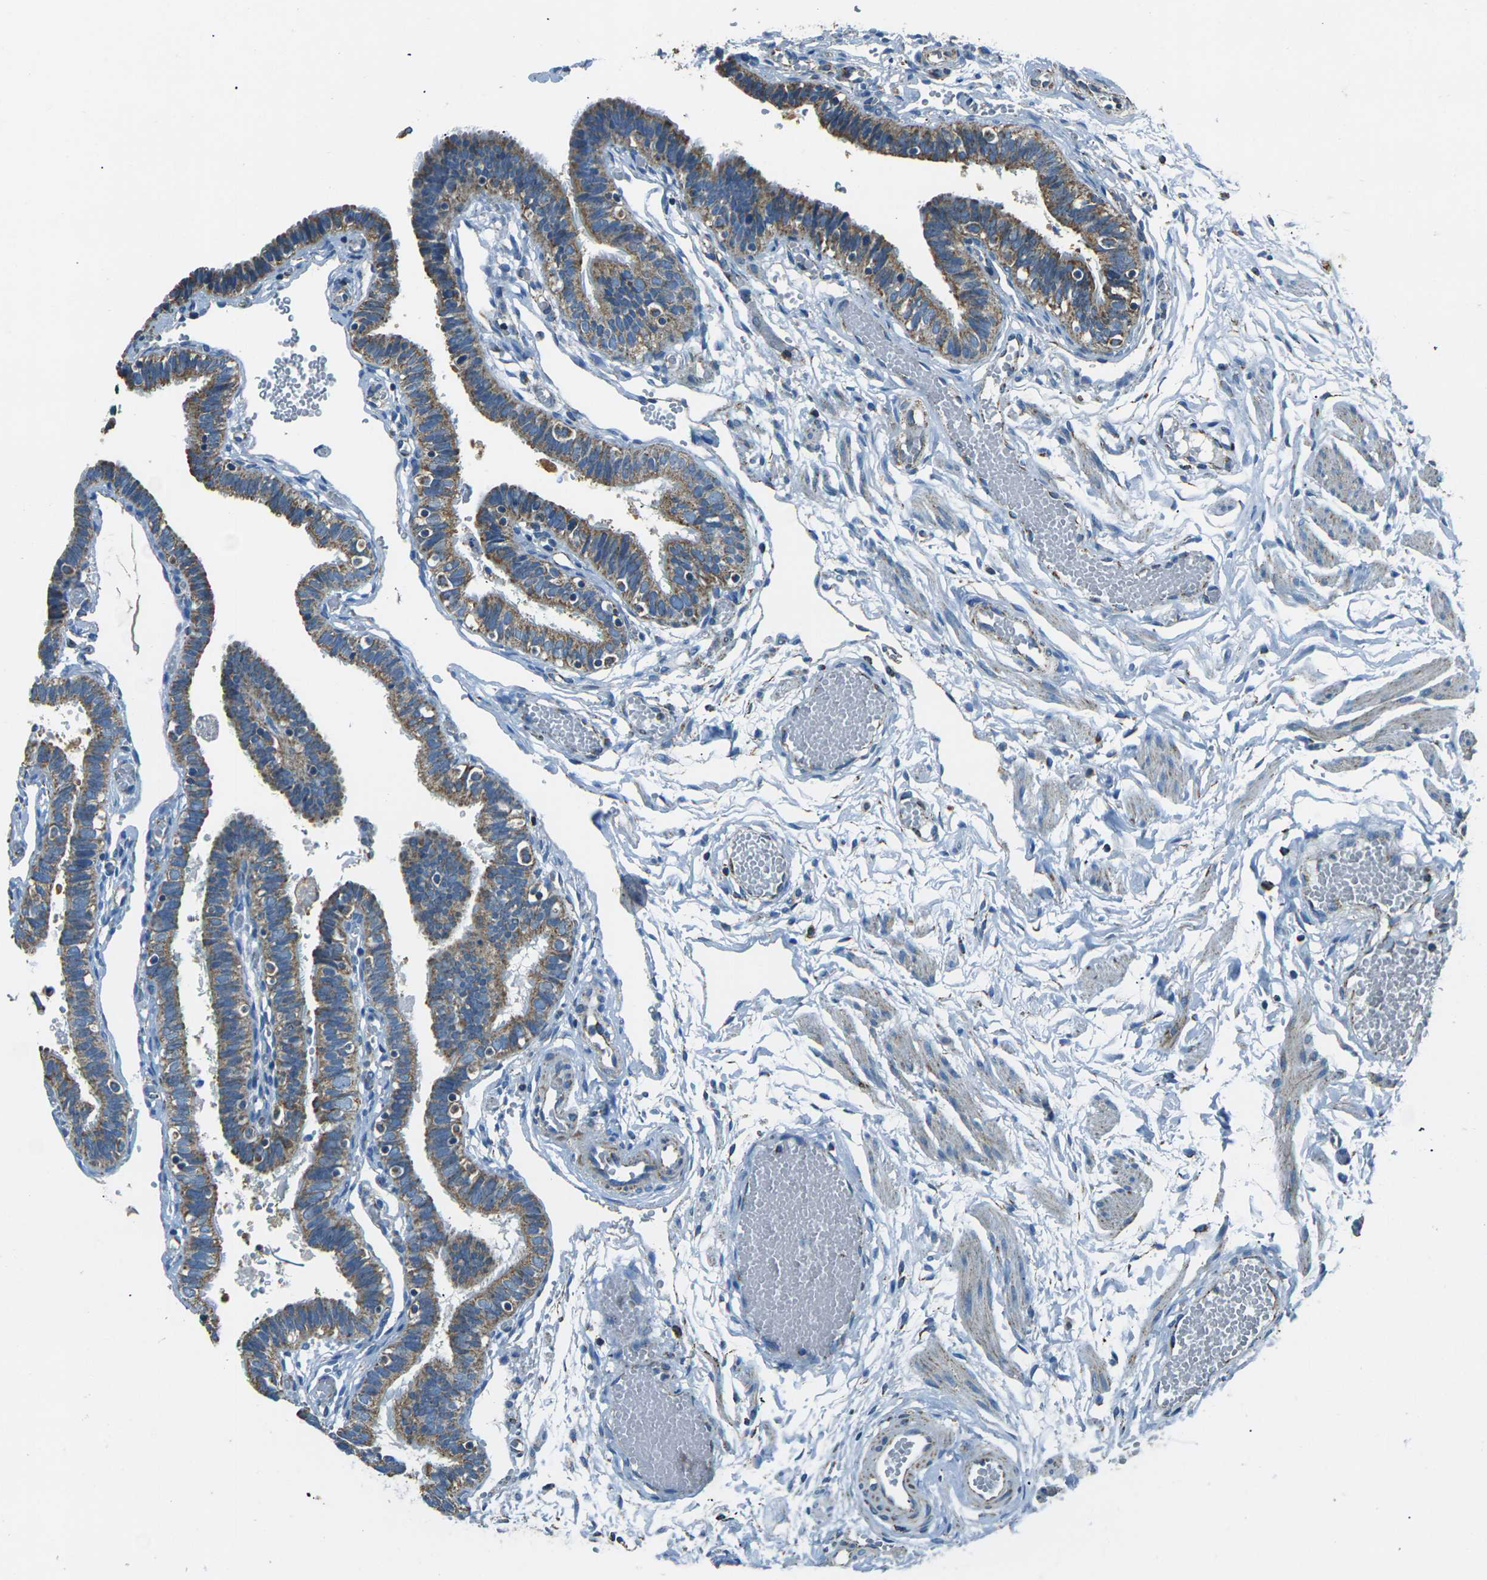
{"staining": {"intensity": "moderate", "quantity": ">75%", "location": "cytoplasmic/membranous"}, "tissue": "fallopian tube", "cell_type": "Glandular cells", "image_type": "normal", "snomed": [{"axis": "morphology", "description": "Normal tissue, NOS"}, {"axis": "topography", "description": "Fallopian tube"}], "caption": "Immunohistochemistry histopathology image of unremarkable fallopian tube stained for a protein (brown), which demonstrates medium levels of moderate cytoplasmic/membranous expression in about >75% of glandular cells.", "gene": "IRF3", "patient": {"sex": "female", "age": 46}}